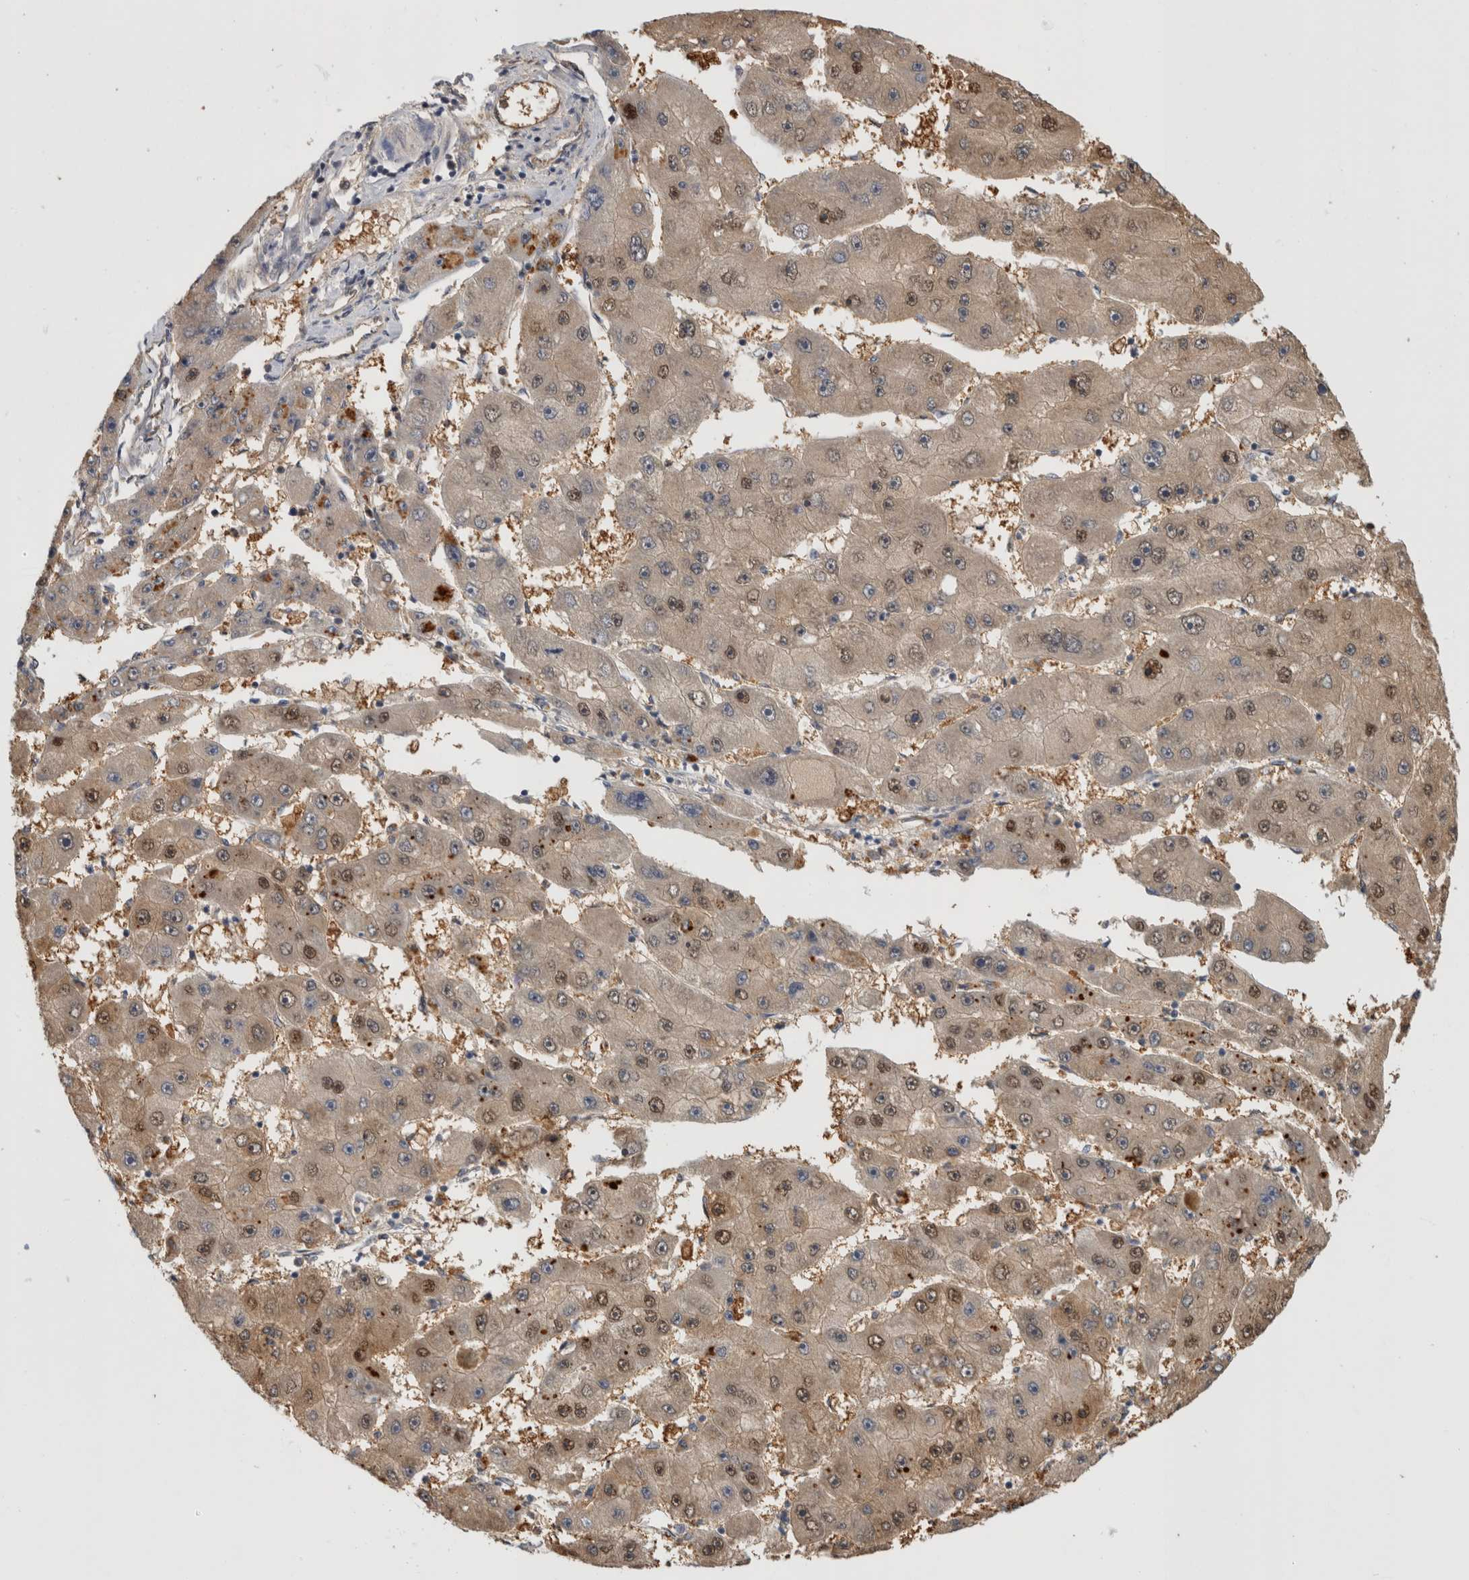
{"staining": {"intensity": "moderate", "quantity": "<25%", "location": "cytoplasmic/membranous,nuclear"}, "tissue": "liver cancer", "cell_type": "Tumor cells", "image_type": "cancer", "snomed": [{"axis": "morphology", "description": "Carcinoma, Hepatocellular, NOS"}, {"axis": "topography", "description": "Liver"}], "caption": "This image demonstrates liver cancer stained with immunohistochemistry (IHC) to label a protein in brown. The cytoplasmic/membranous and nuclear of tumor cells show moderate positivity for the protein. Nuclei are counter-stained blue.", "gene": "PGM1", "patient": {"sex": "female", "age": 61}}